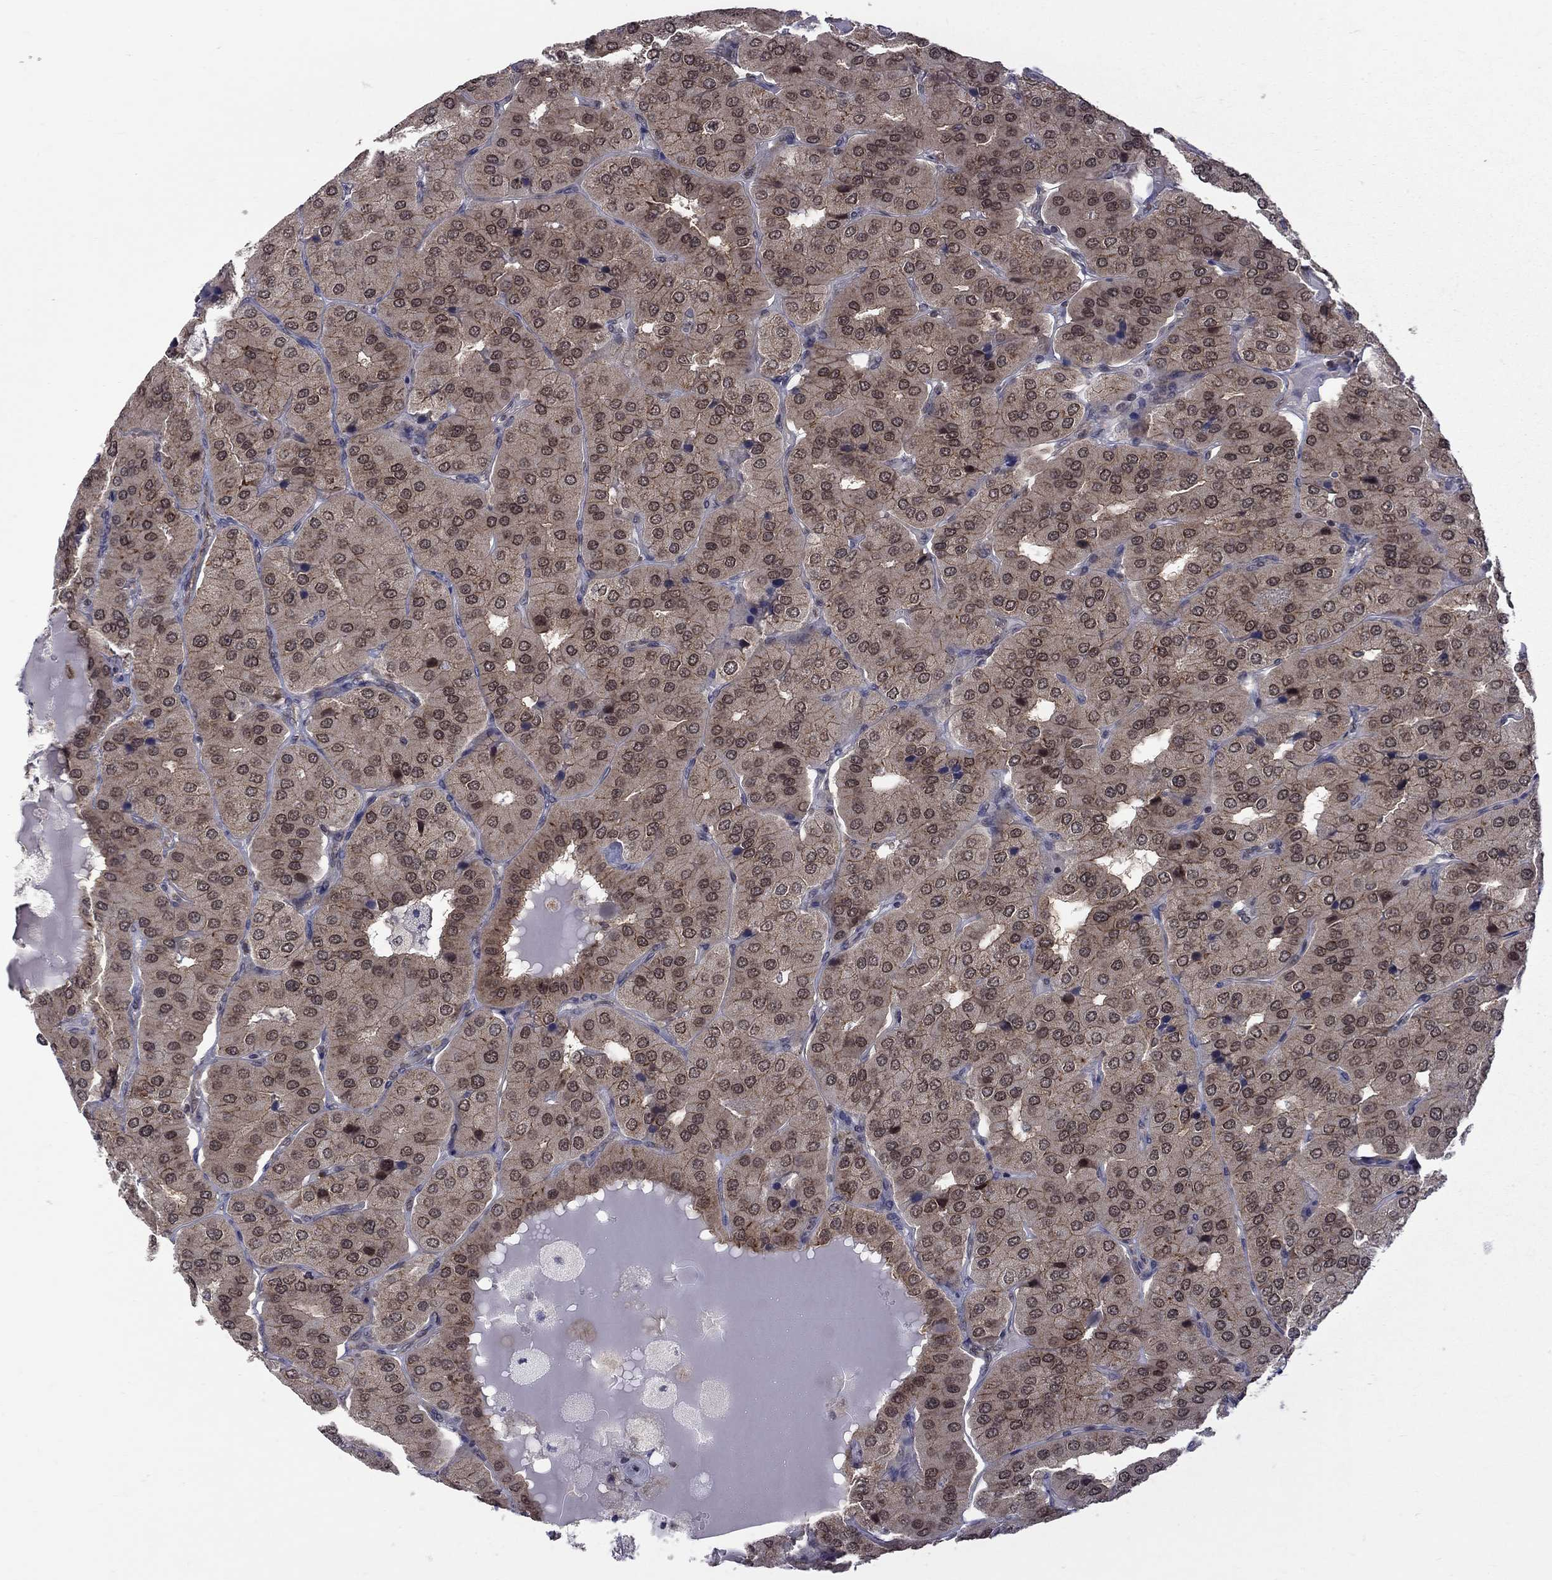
{"staining": {"intensity": "moderate", "quantity": ">75%", "location": "cytoplasmic/membranous"}, "tissue": "parathyroid gland", "cell_type": "Glandular cells", "image_type": "normal", "snomed": [{"axis": "morphology", "description": "Normal tissue, NOS"}, {"axis": "morphology", "description": "Adenoma, NOS"}, {"axis": "topography", "description": "Parathyroid gland"}], "caption": "An immunohistochemistry histopathology image of benign tissue is shown. Protein staining in brown labels moderate cytoplasmic/membranous positivity in parathyroid gland within glandular cells. The staining is performed using DAB brown chromogen to label protein expression. The nuclei are counter-stained blue using hematoxylin.", "gene": "NAA50", "patient": {"sex": "female", "age": 86}}